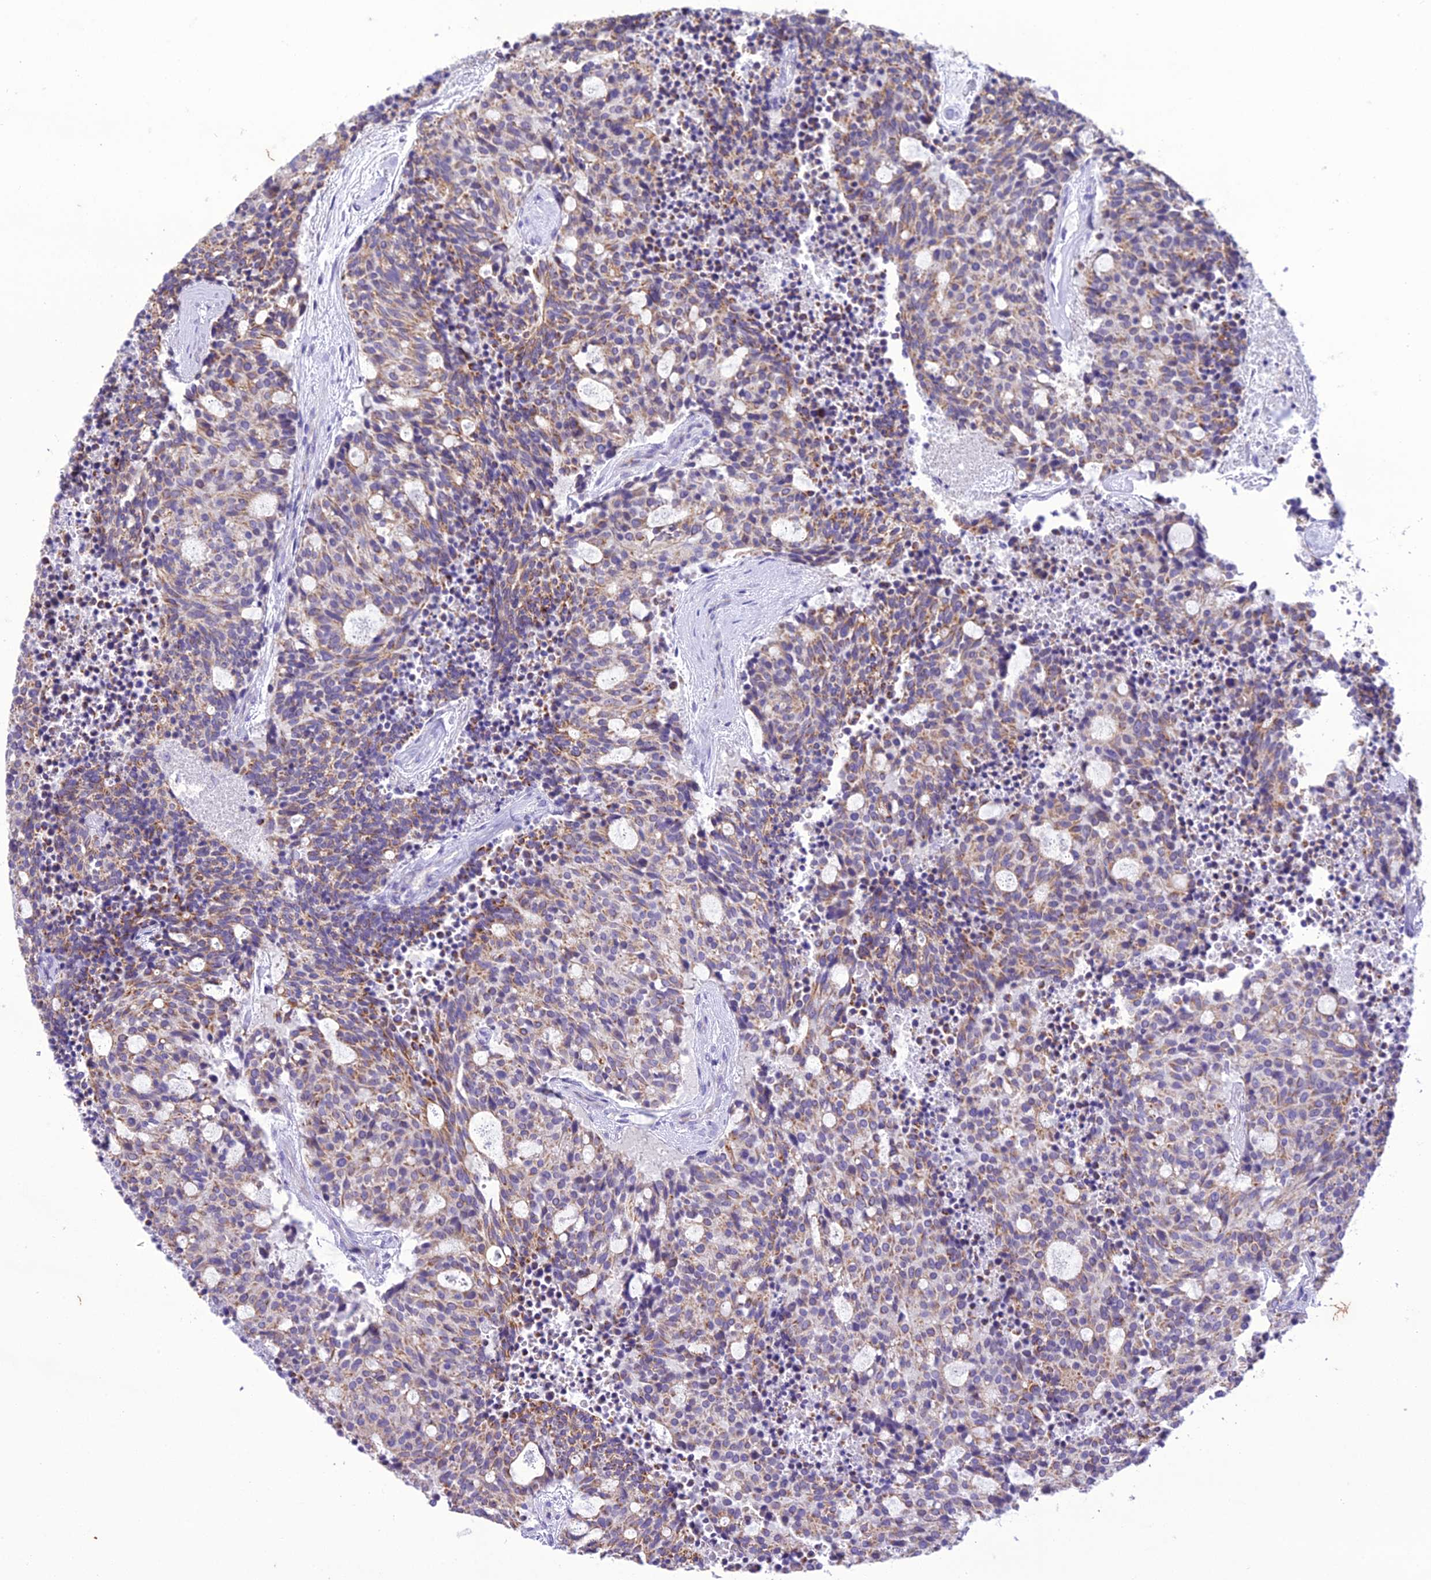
{"staining": {"intensity": "moderate", "quantity": "25%-75%", "location": "cytoplasmic/membranous"}, "tissue": "carcinoid", "cell_type": "Tumor cells", "image_type": "cancer", "snomed": [{"axis": "morphology", "description": "Carcinoid, malignant, NOS"}, {"axis": "topography", "description": "Pancreas"}], "caption": "A micrograph showing moderate cytoplasmic/membranous positivity in approximately 25%-75% of tumor cells in carcinoid, as visualized by brown immunohistochemical staining.", "gene": "SCRT1", "patient": {"sex": "female", "age": 54}}